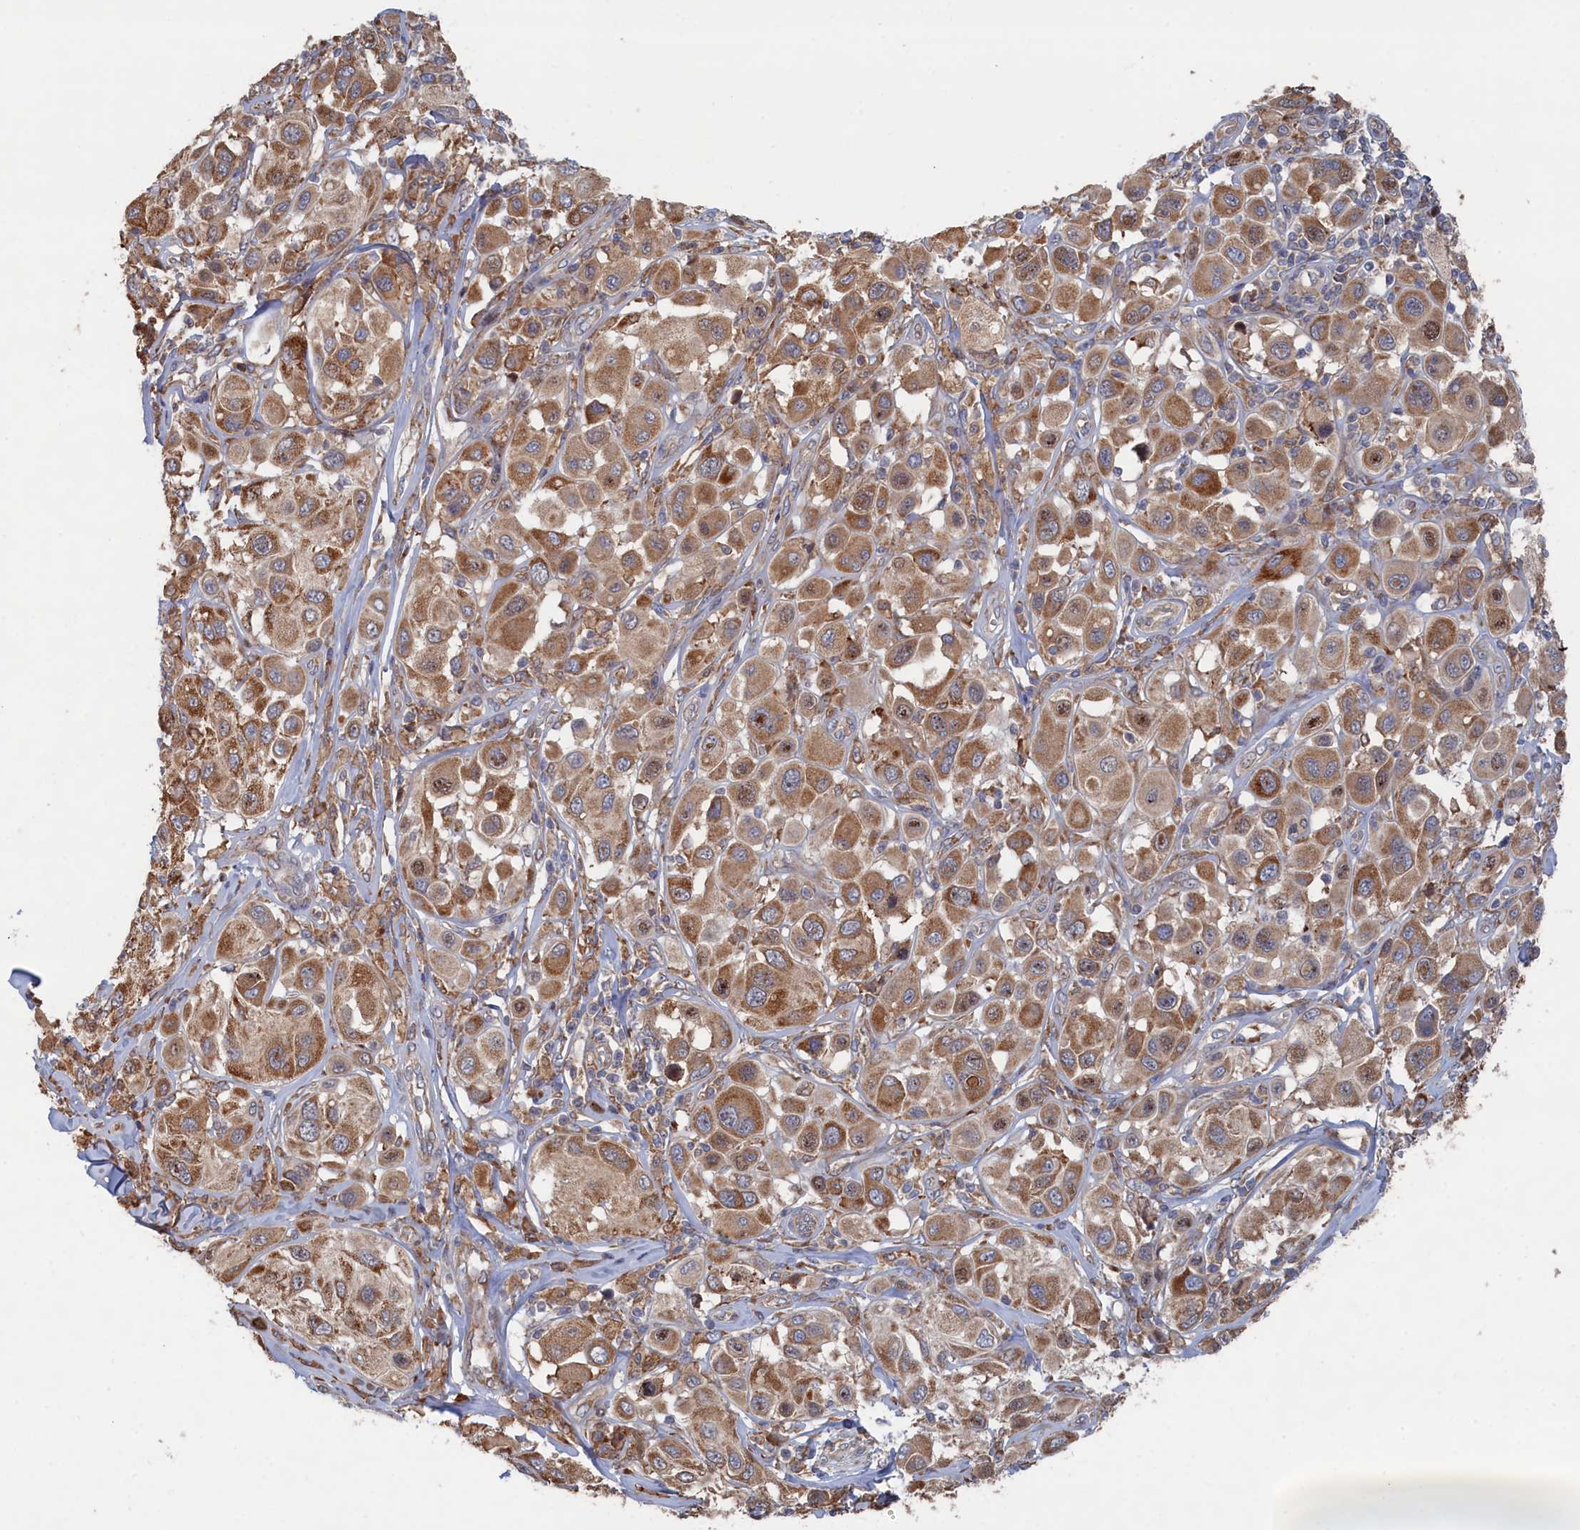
{"staining": {"intensity": "moderate", "quantity": ">75%", "location": "cytoplasmic/membranous"}, "tissue": "melanoma", "cell_type": "Tumor cells", "image_type": "cancer", "snomed": [{"axis": "morphology", "description": "Malignant melanoma, Metastatic site"}, {"axis": "topography", "description": "Skin"}], "caption": "The immunohistochemical stain highlights moderate cytoplasmic/membranous staining in tumor cells of malignant melanoma (metastatic site) tissue. (brown staining indicates protein expression, while blue staining denotes nuclei).", "gene": "BPIFB6", "patient": {"sex": "male", "age": 41}}